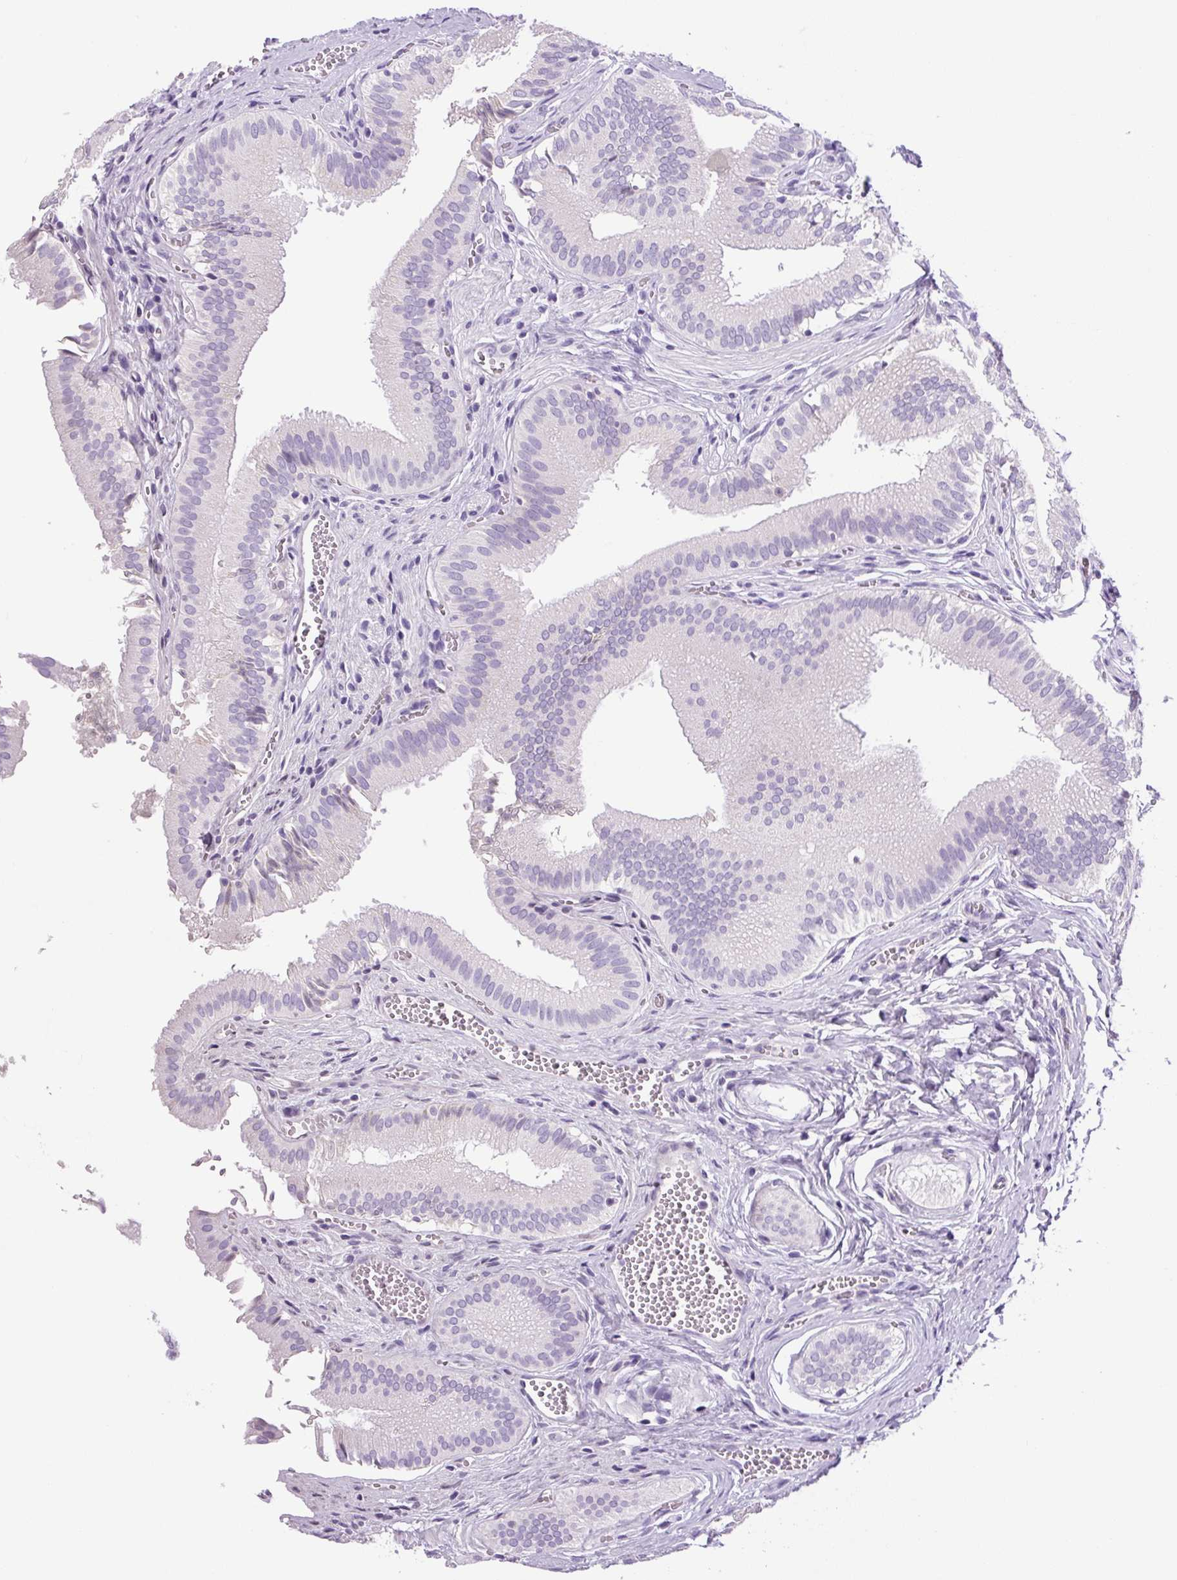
{"staining": {"intensity": "negative", "quantity": "none", "location": "none"}, "tissue": "gallbladder", "cell_type": "Glandular cells", "image_type": "normal", "snomed": [{"axis": "morphology", "description": "Normal tissue, NOS"}, {"axis": "topography", "description": "Gallbladder"}, {"axis": "topography", "description": "Peripheral nerve tissue"}], "caption": "This is an IHC histopathology image of normal gallbladder. There is no expression in glandular cells.", "gene": "CHGA", "patient": {"sex": "male", "age": 17}}